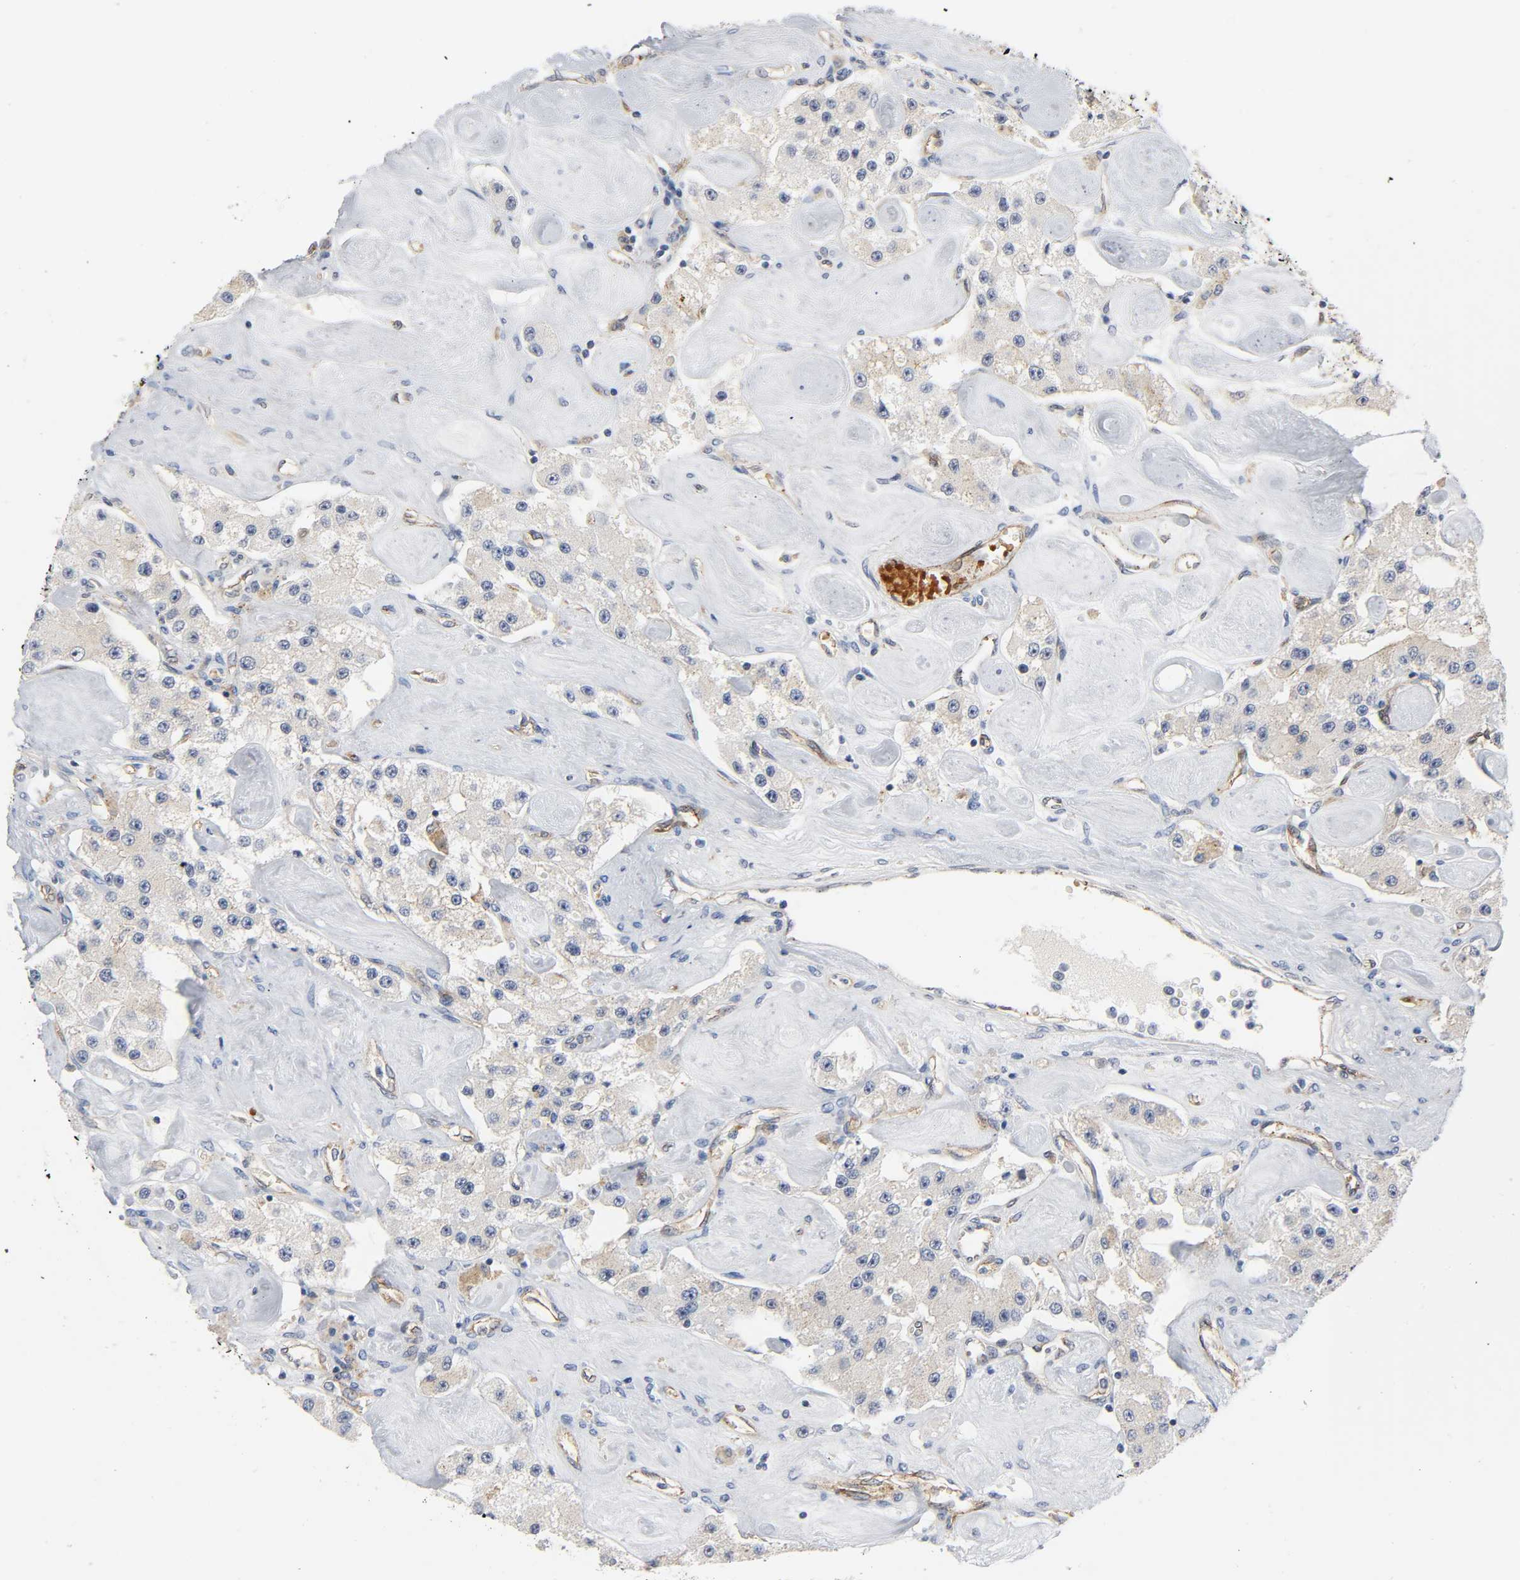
{"staining": {"intensity": "negative", "quantity": "none", "location": "none"}, "tissue": "carcinoid", "cell_type": "Tumor cells", "image_type": "cancer", "snomed": [{"axis": "morphology", "description": "Carcinoid, malignant, NOS"}, {"axis": "topography", "description": "Pancreas"}], "caption": "Tumor cells show no significant positivity in carcinoid.", "gene": "CD2AP", "patient": {"sex": "male", "age": 41}}